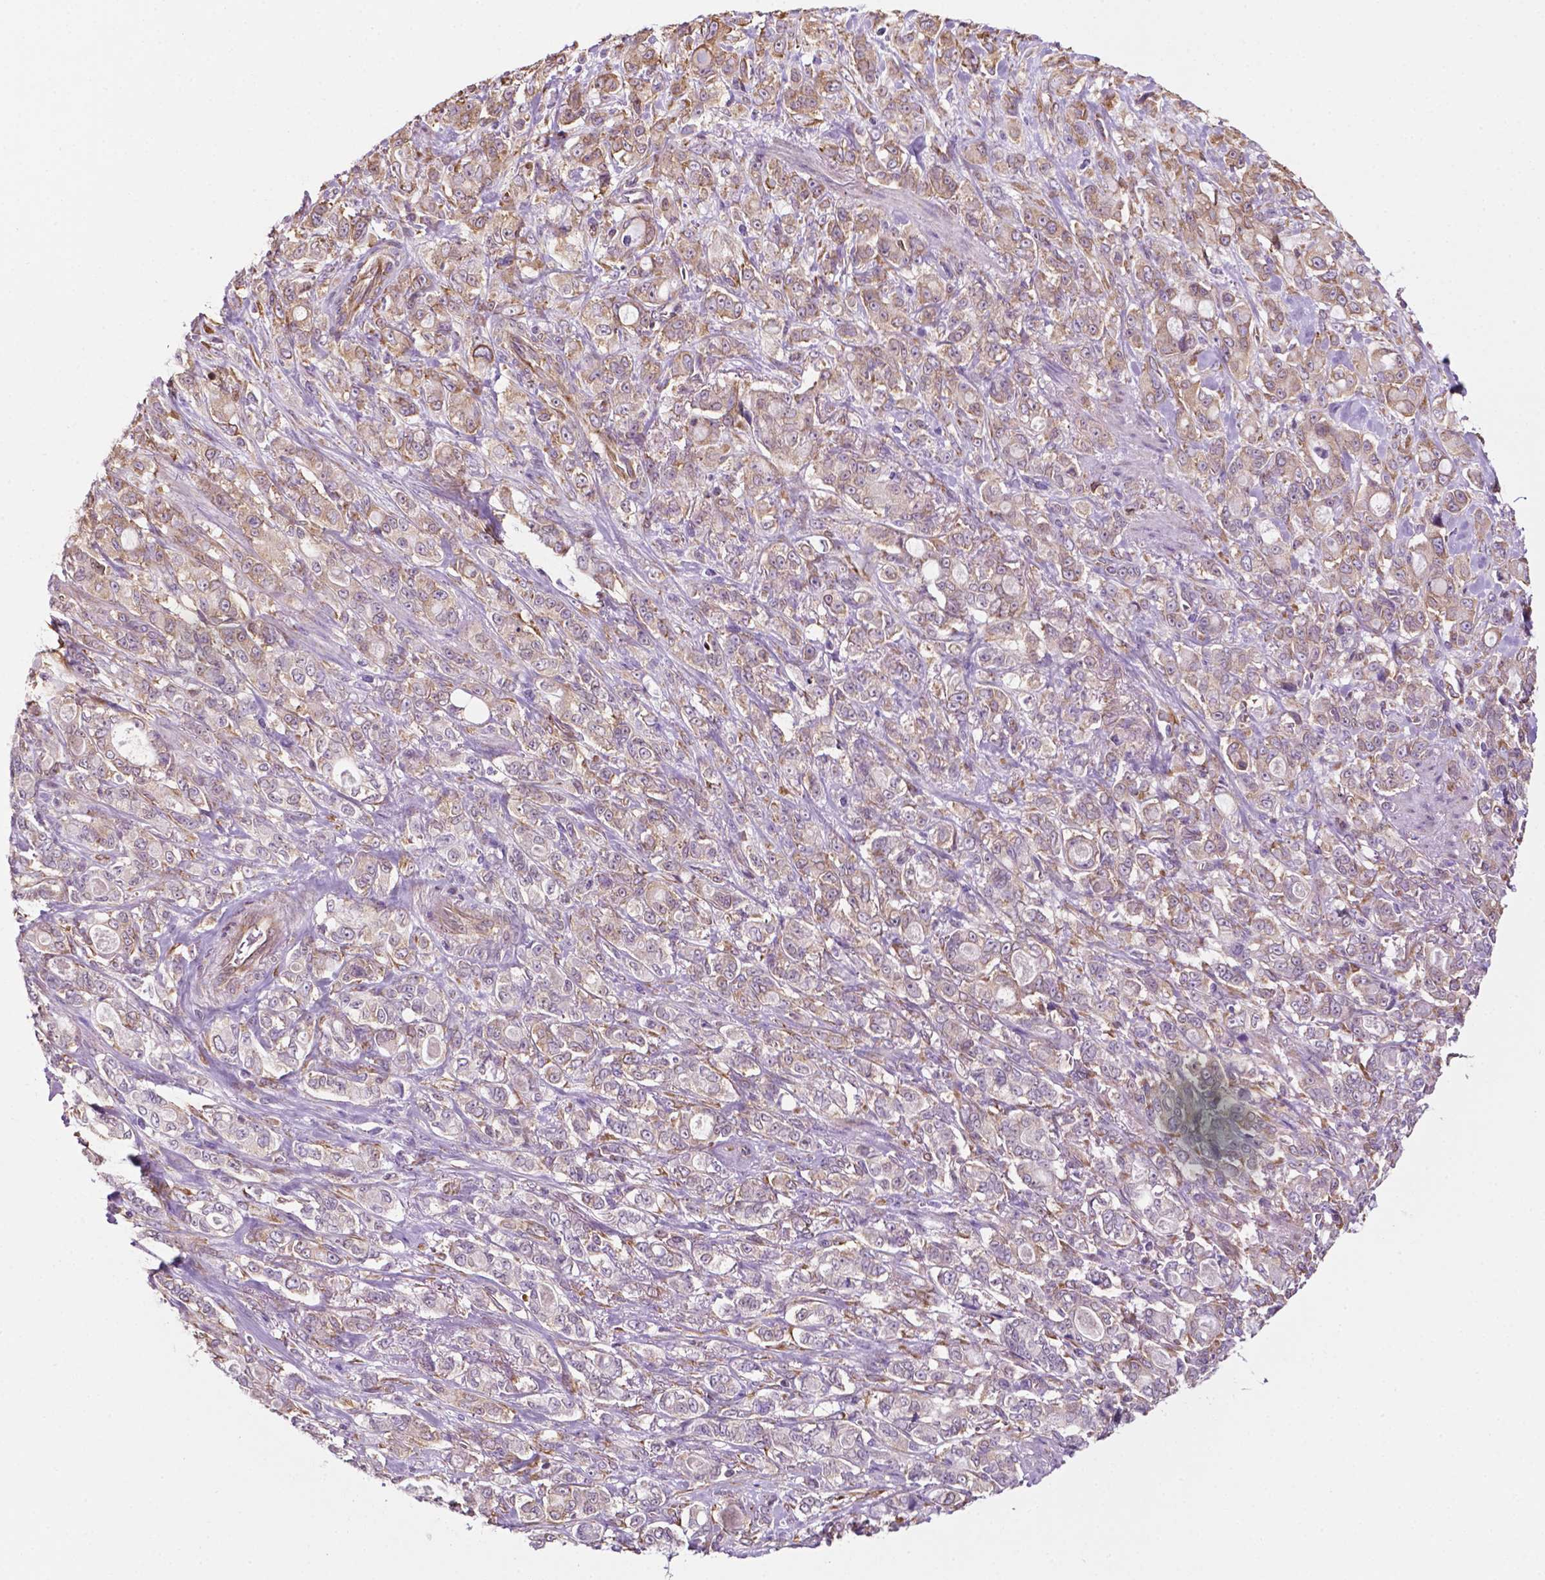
{"staining": {"intensity": "moderate", "quantity": "25%-75%", "location": "cytoplasmic/membranous"}, "tissue": "stomach cancer", "cell_type": "Tumor cells", "image_type": "cancer", "snomed": [{"axis": "morphology", "description": "Adenocarcinoma, NOS"}, {"axis": "topography", "description": "Stomach"}], "caption": "Stomach adenocarcinoma stained with DAB (3,3'-diaminobenzidine) immunohistochemistry exhibits medium levels of moderate cytoplasmic/membranous staining in about 25%-75% of tumor cells. (DAB (3,3'-diaminobenzidine) IHC with brightfield microscopy, high magnification).", "gene": "RPL29", "patient": {"sex": "male", "age": 63}}